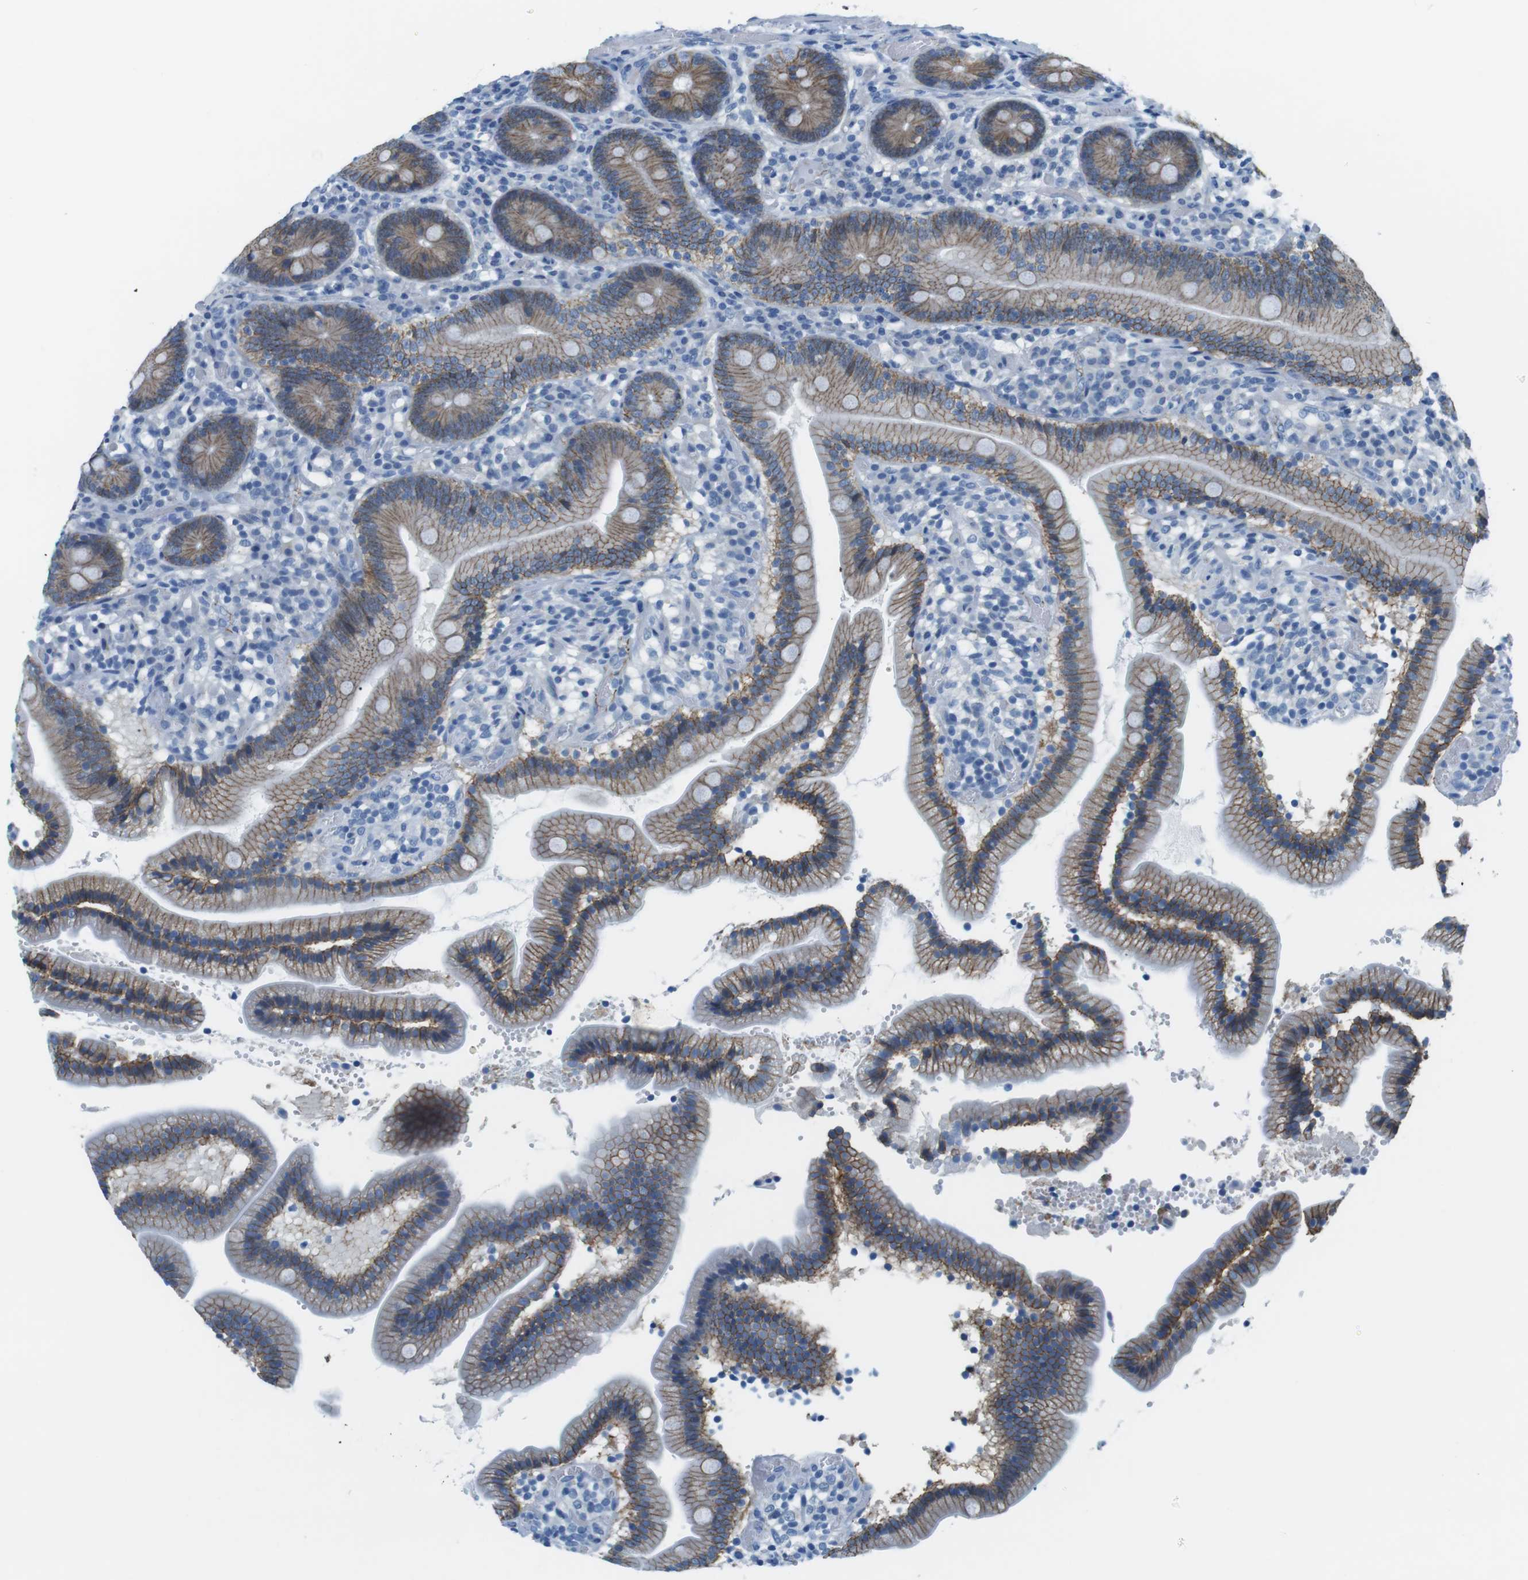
{"staining": {"intensity": "moderate", "quantity": ">75%", "location": "cytoplasmic/membranous"}, "tissue": "duodenum", "cell_type": "Glandular cells", "image_type": "normal", "snomed": [{"axis": "morphology", "description": "Normal tissue, NOS"}, {"axis": "topography", "description": "Duodenum"}], "caption": "This histopathology image shows IHC staining of benign human duodenum, with medium moderate cytoplasmic/membranous expression in about >75% of glandular cells.", "gene": "SLC6A6", "patient": {"sex": "male", "age": 66}}